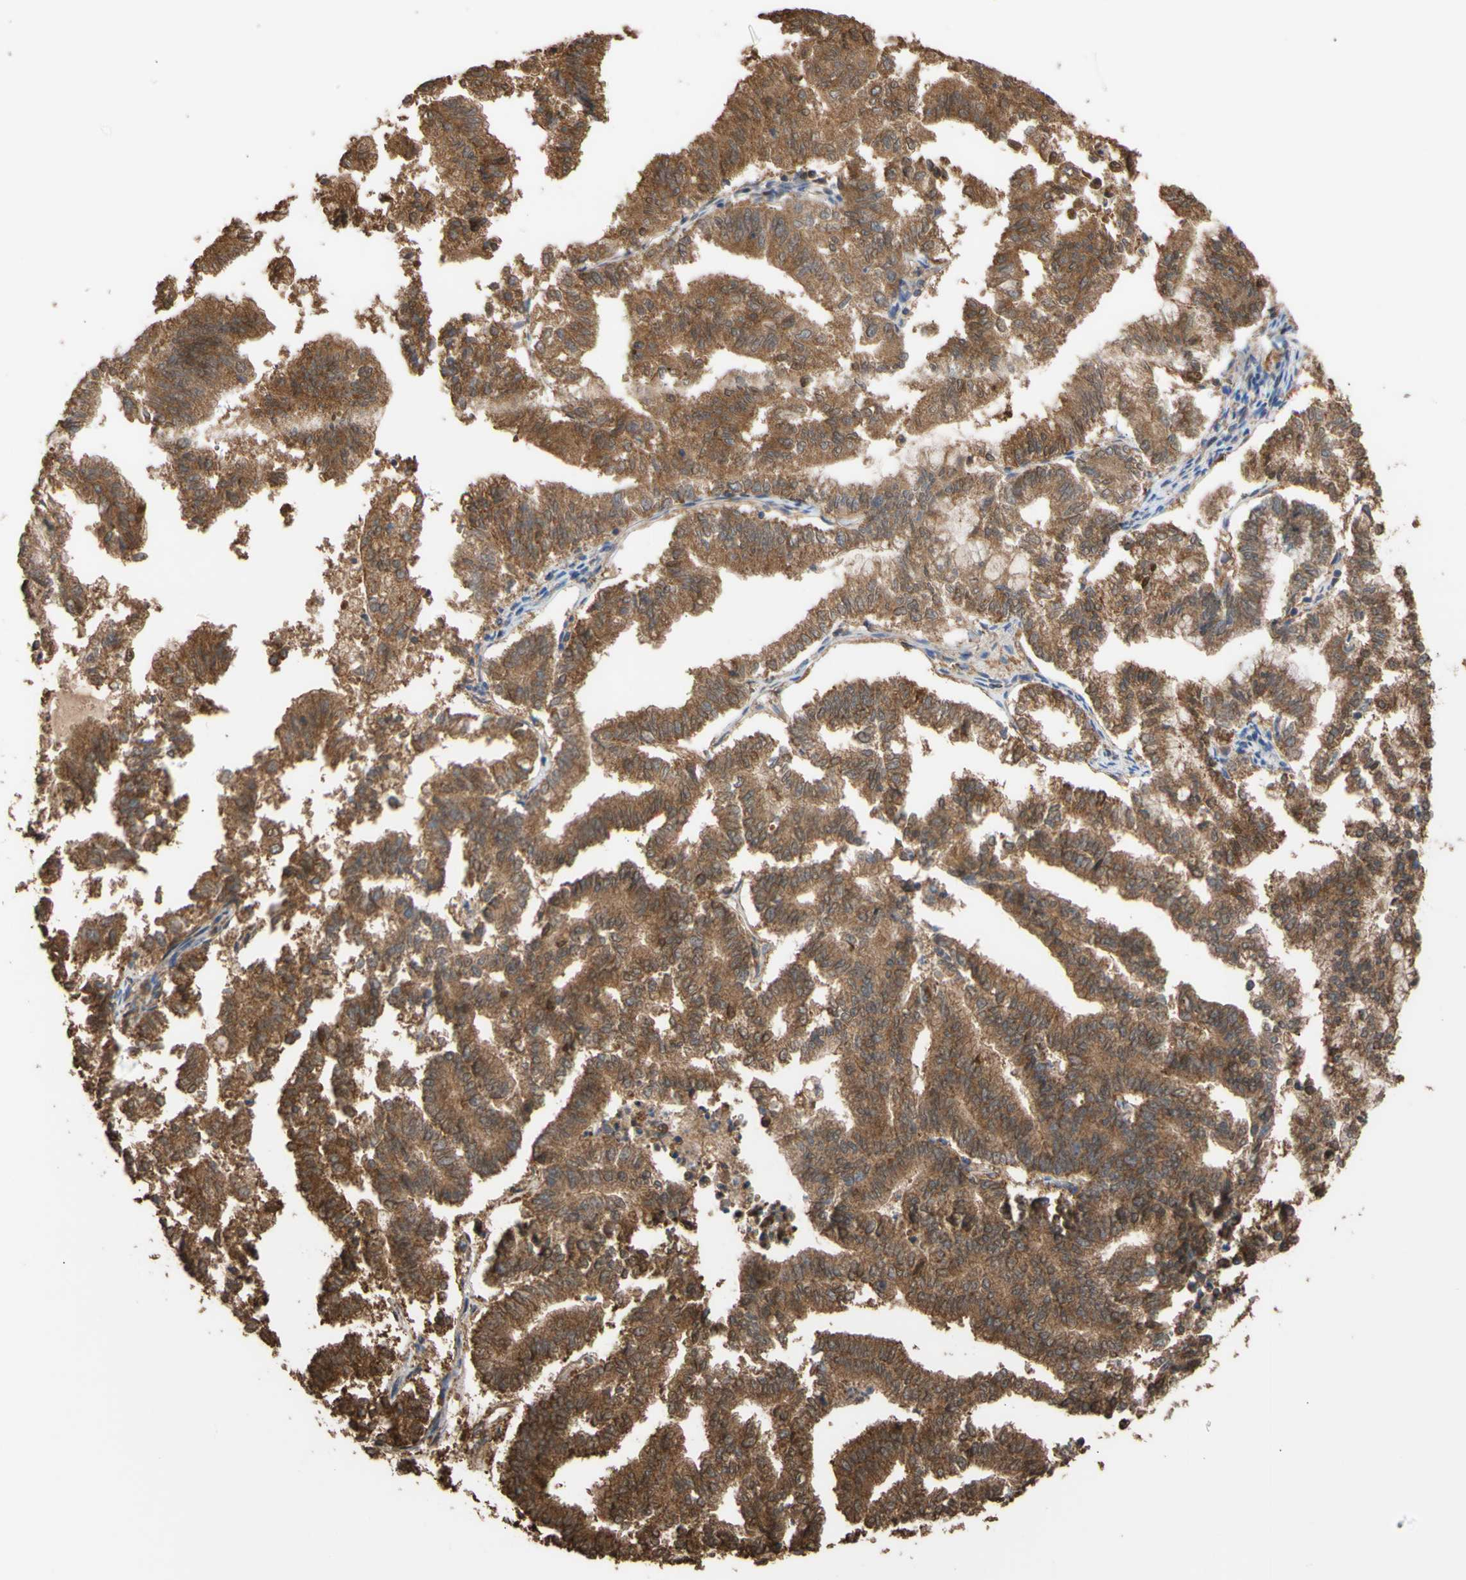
{"staining": {"intensity": "moderate", "quantity": ">75%", "location": "cytoplasmic/membranous"}, "tissue": "endometrial cancer", "cell_type": "Tumor cells", "image_type": "cancer", "snomed": [{"axis": "morphology", "description": "Necrosis, NOS"}, {"axis": "morphology", "description": "Adenocarcinoma, NOS"}, {"axis": "topography", "description": "Endometrium"}], "caption": "Immunohistochemical staining of endometrial cancer (adenocarcinoma) exhibits medium levels of moderate cytoplasmic/membranous protein positivity in about >75% of tumor cells.", "gene": "ALDH9A1", "patient": {"sex": "female", "age": 79}}